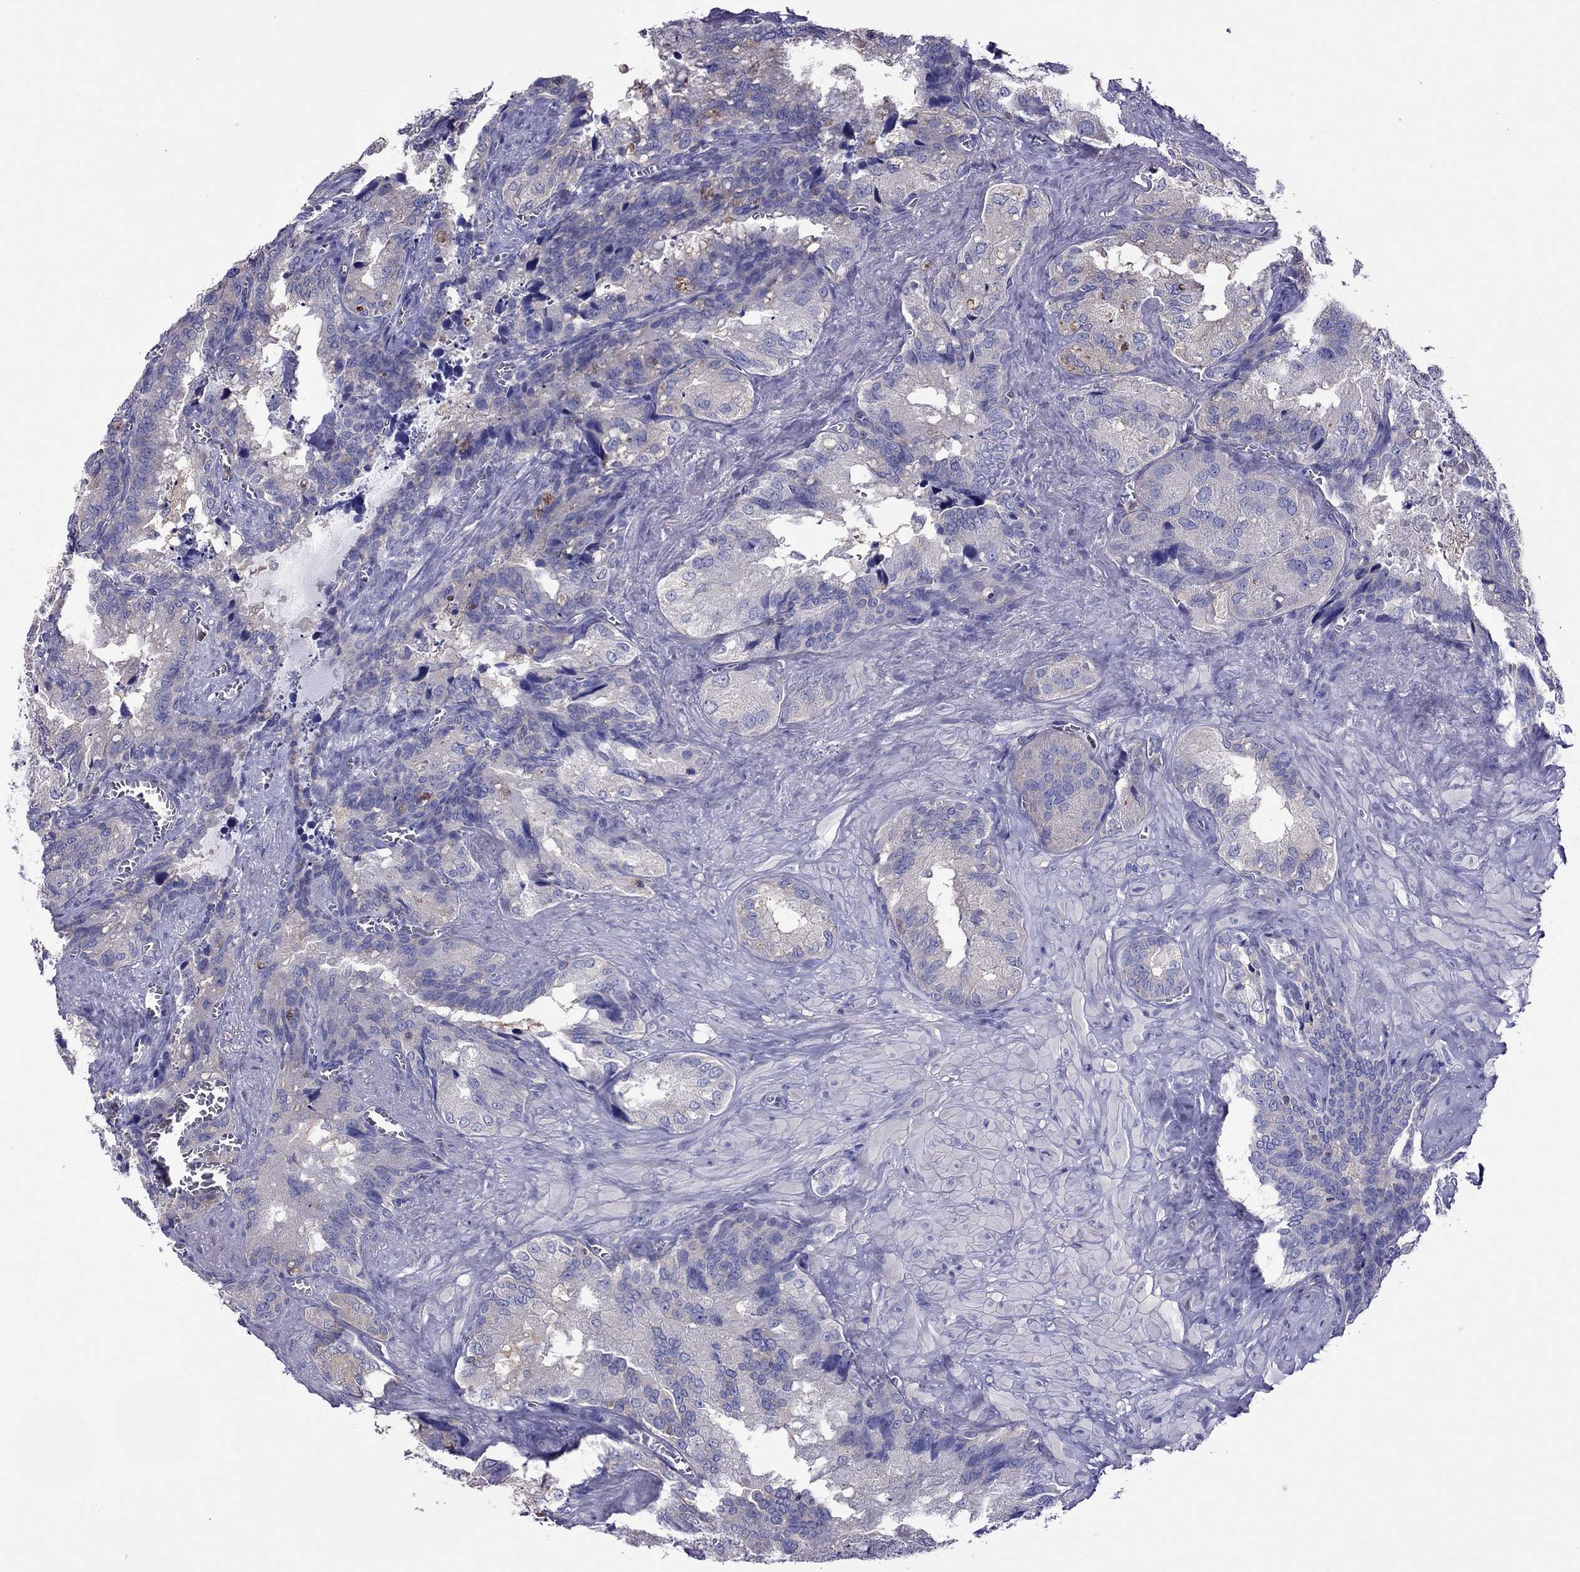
{"staining": {"intensity": "negative", "quantity": "none", "location": "none"}, "tissue": "seminal vesicle", "cell_type": "Glandular cells", "image_type": "normal", "snomed": [{"axis": "morphology", "description": "Normal tissue, NOS"}, {"axis": "topography", "description": "Seminal veicle"}], "caption": "Immunohistochemical staining of unremarkable human seminal vesicle shows no significant positivity in glandular cells. (Immunohistochemistry (ihc), brightfield microscopy, high magnification).", "gene": "TEX22", "patient": {"sex": "male", "age": 72}}